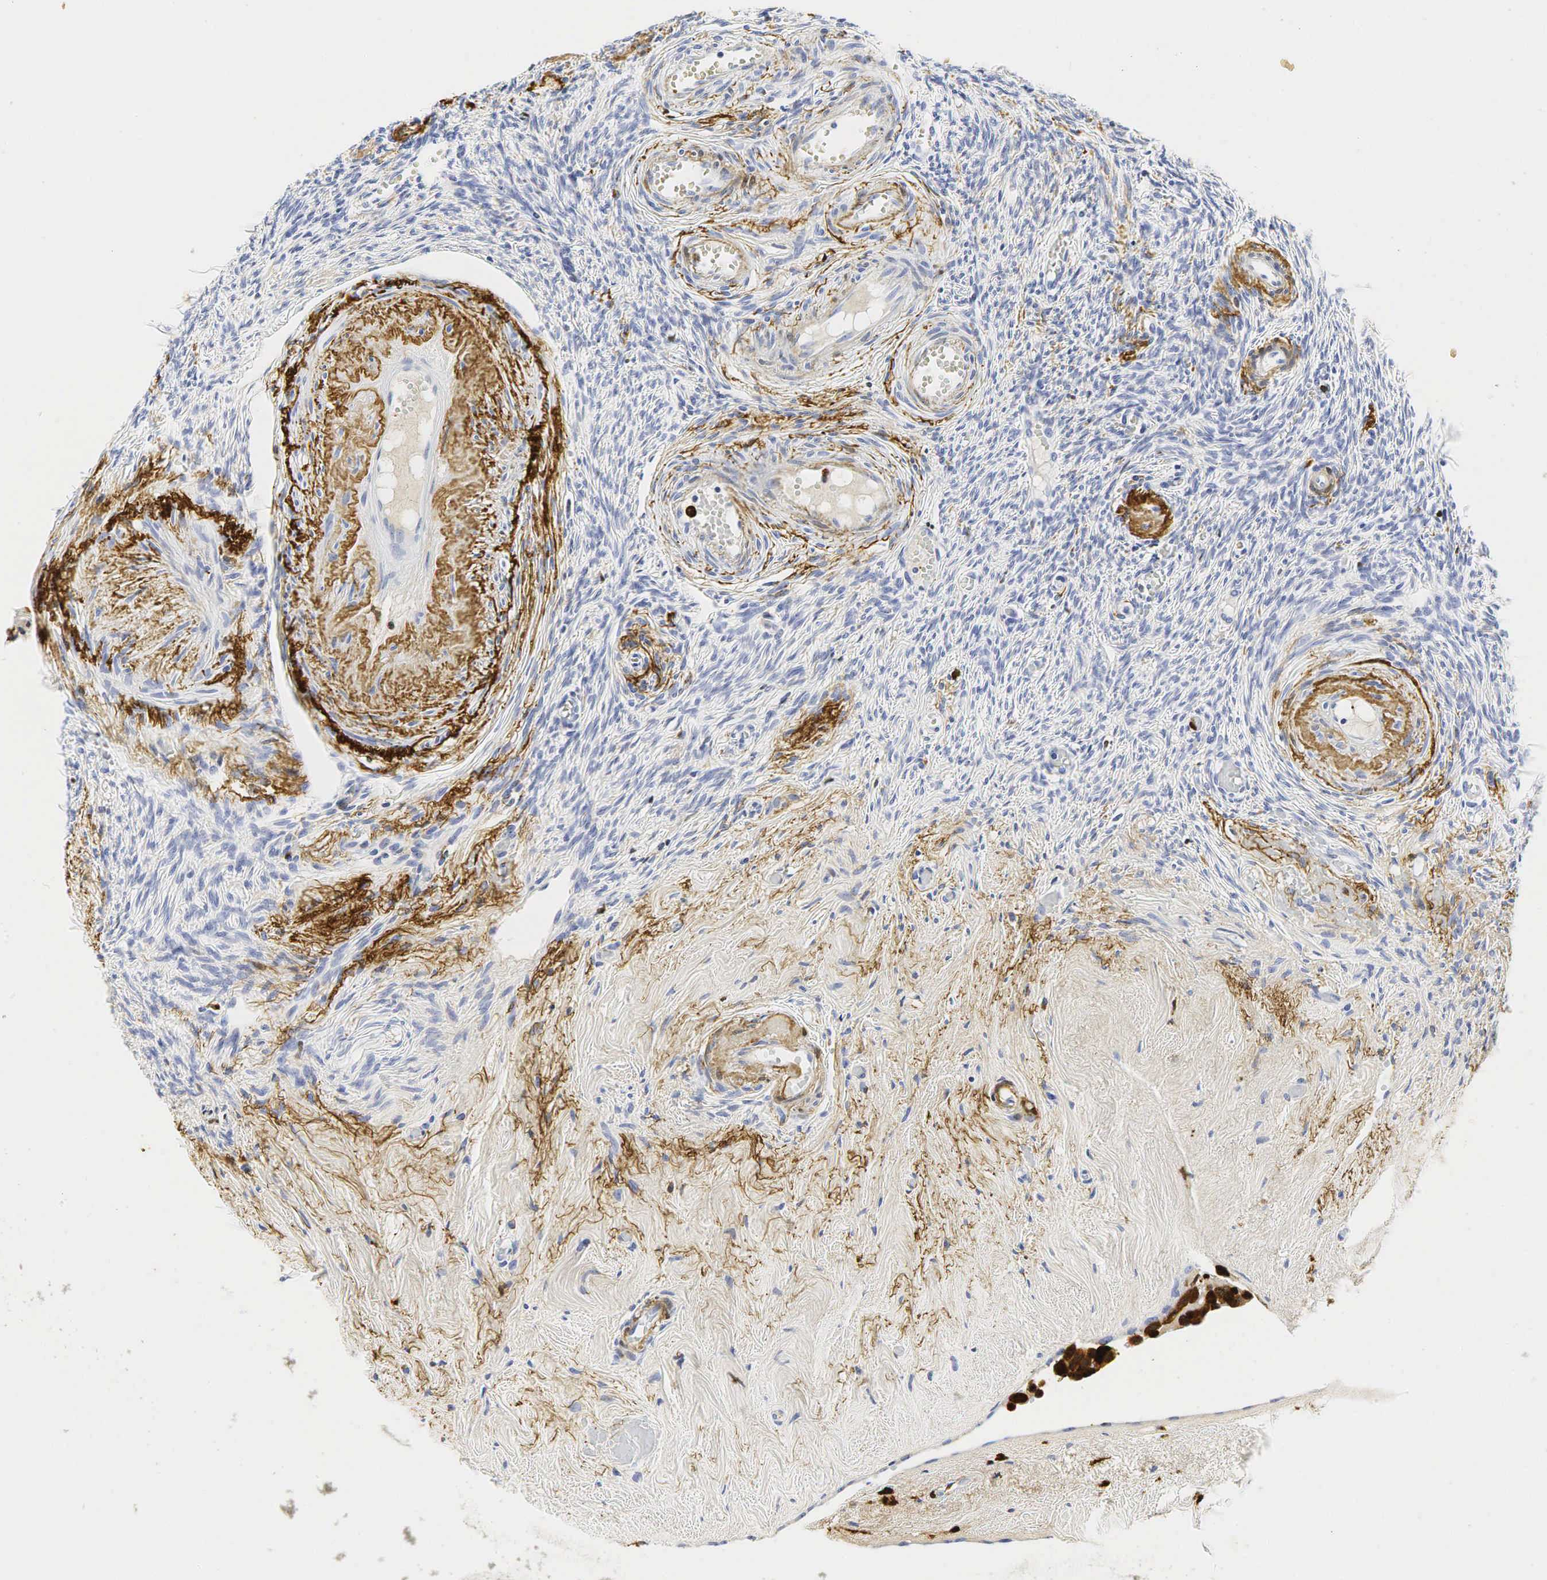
{"staining": {"intensity": "moderate", "quantity": "25%-75%", "location": "cytoplasmic/membranous"}, "tissue": "ovary", "cell_type": "Follicle cells", "image_type": "normal", "snomed": [{"axis": "morphology", "description": "Normal tissue, NOS"}, {"axis": "topography", "description": "Ovary"}], "caption": "Immunohistochemical staining of unremarkable ovary displays 25%-75% levels of moderate cytoplasmic/membranous protein staining in approximately 25%-75% of follicle cells.", "gene": "LYZ", "patient": {"sex": "female", "age": 63}}